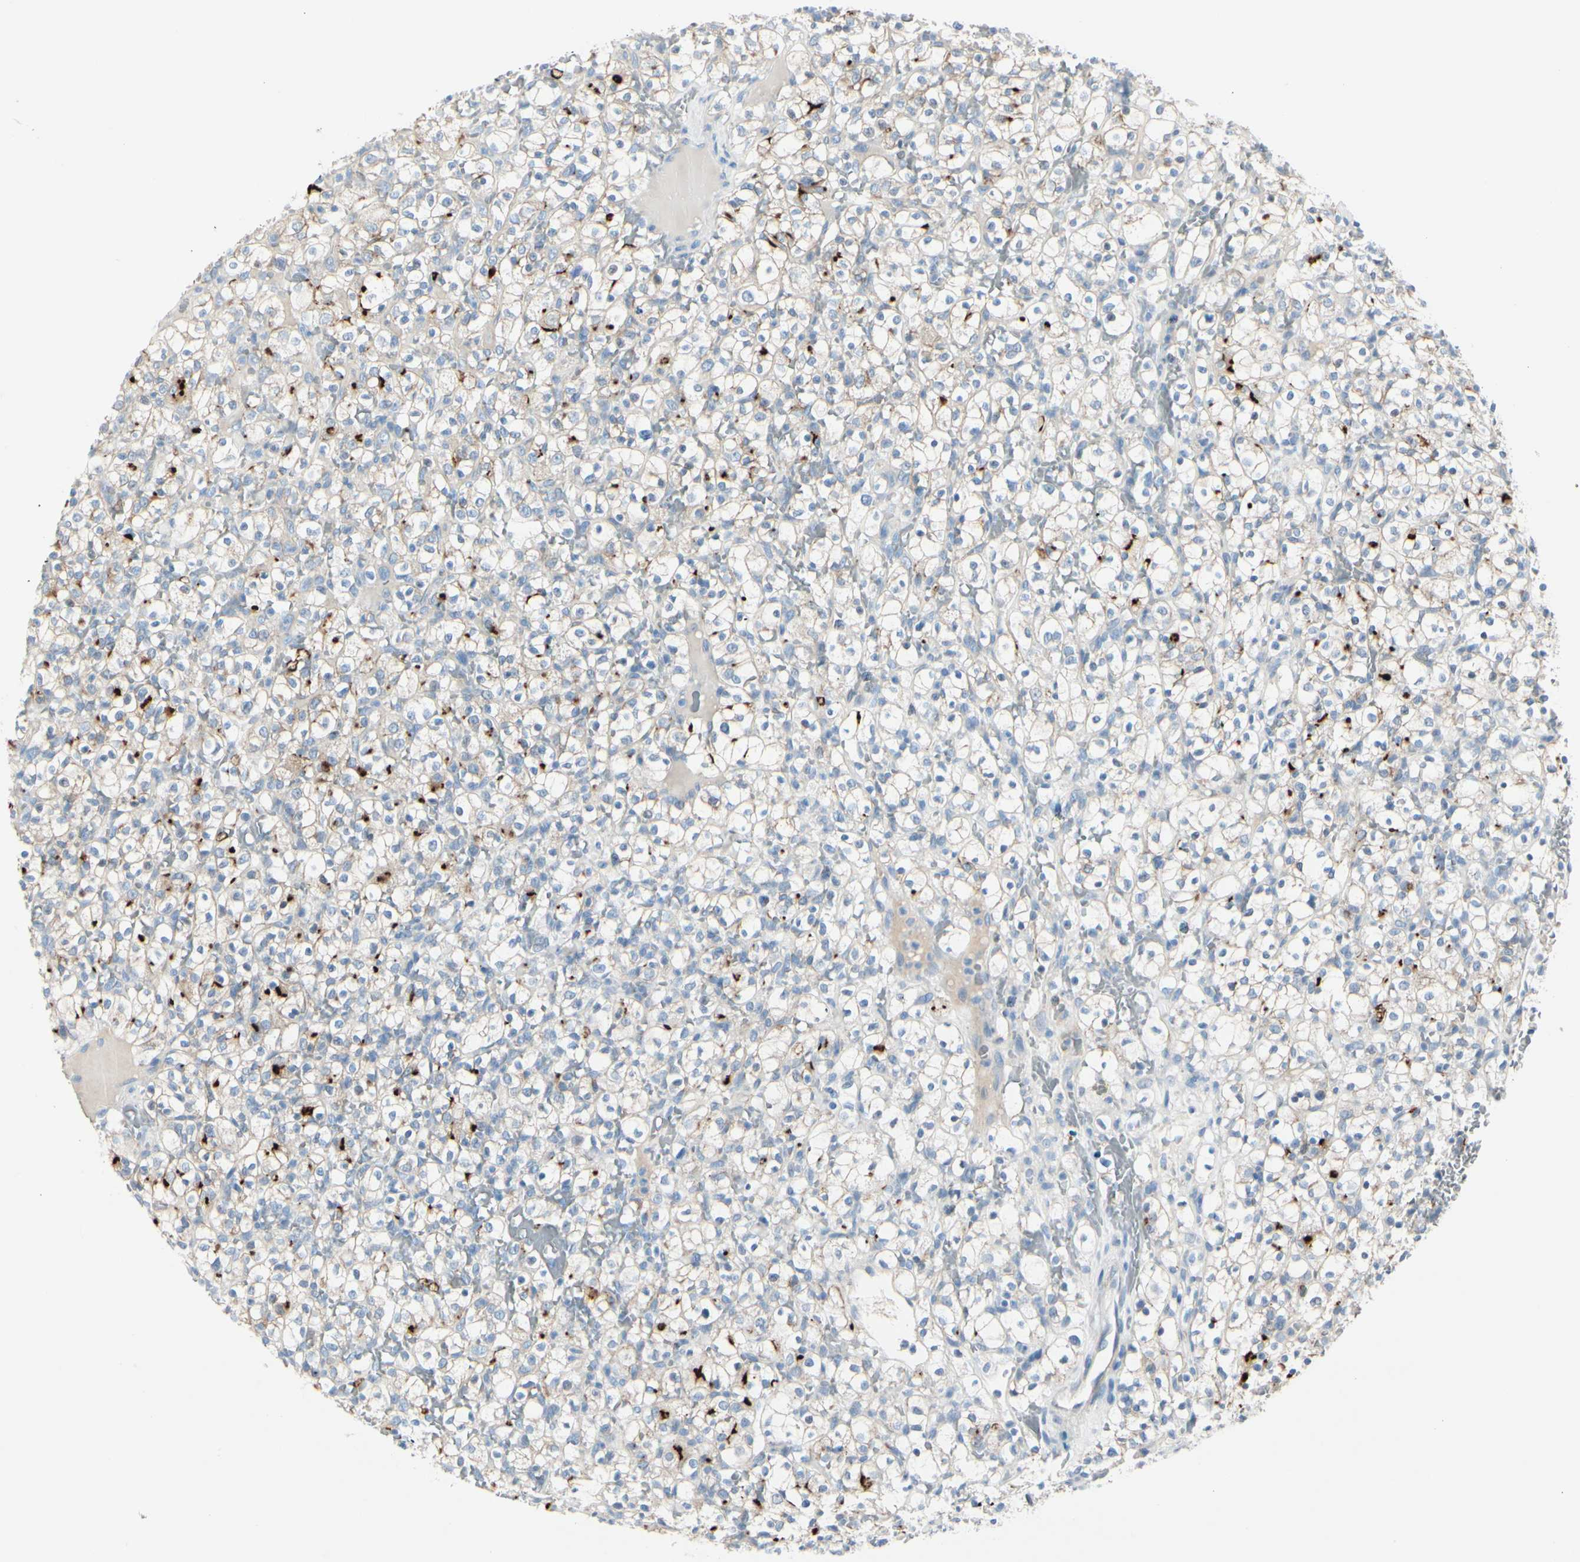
{"staining": {"intensity": "moderate", "quantity": "<25%", "location": "cytoplasmic/membranous"}, "tissue": "renal cancer", "cell_type": "Tumor cells", "image_type": "cancer", "snomed": [{"axis": "morphology", "description": "Normal tissue, NOS"}, {"axis": "morphology", "description": "Adenocarcinoma, NOS"}, {"axis": "topography", "description": "Kidney"}], "caption": "An immunohistochemistry histopathology image of neoplastic tissue is shown. Protein staining in brown highlights moderate cytoplasmic/membranous positivity in adenocarcinoma (renal) within tumor cells. The protein of interest is stained brown, and the nuclei are stained in blue (DAB IHC with brightfield microscopy, high magnification).", "gene": "CDHR5", "patient": {"sex": "female", "age": 72}}